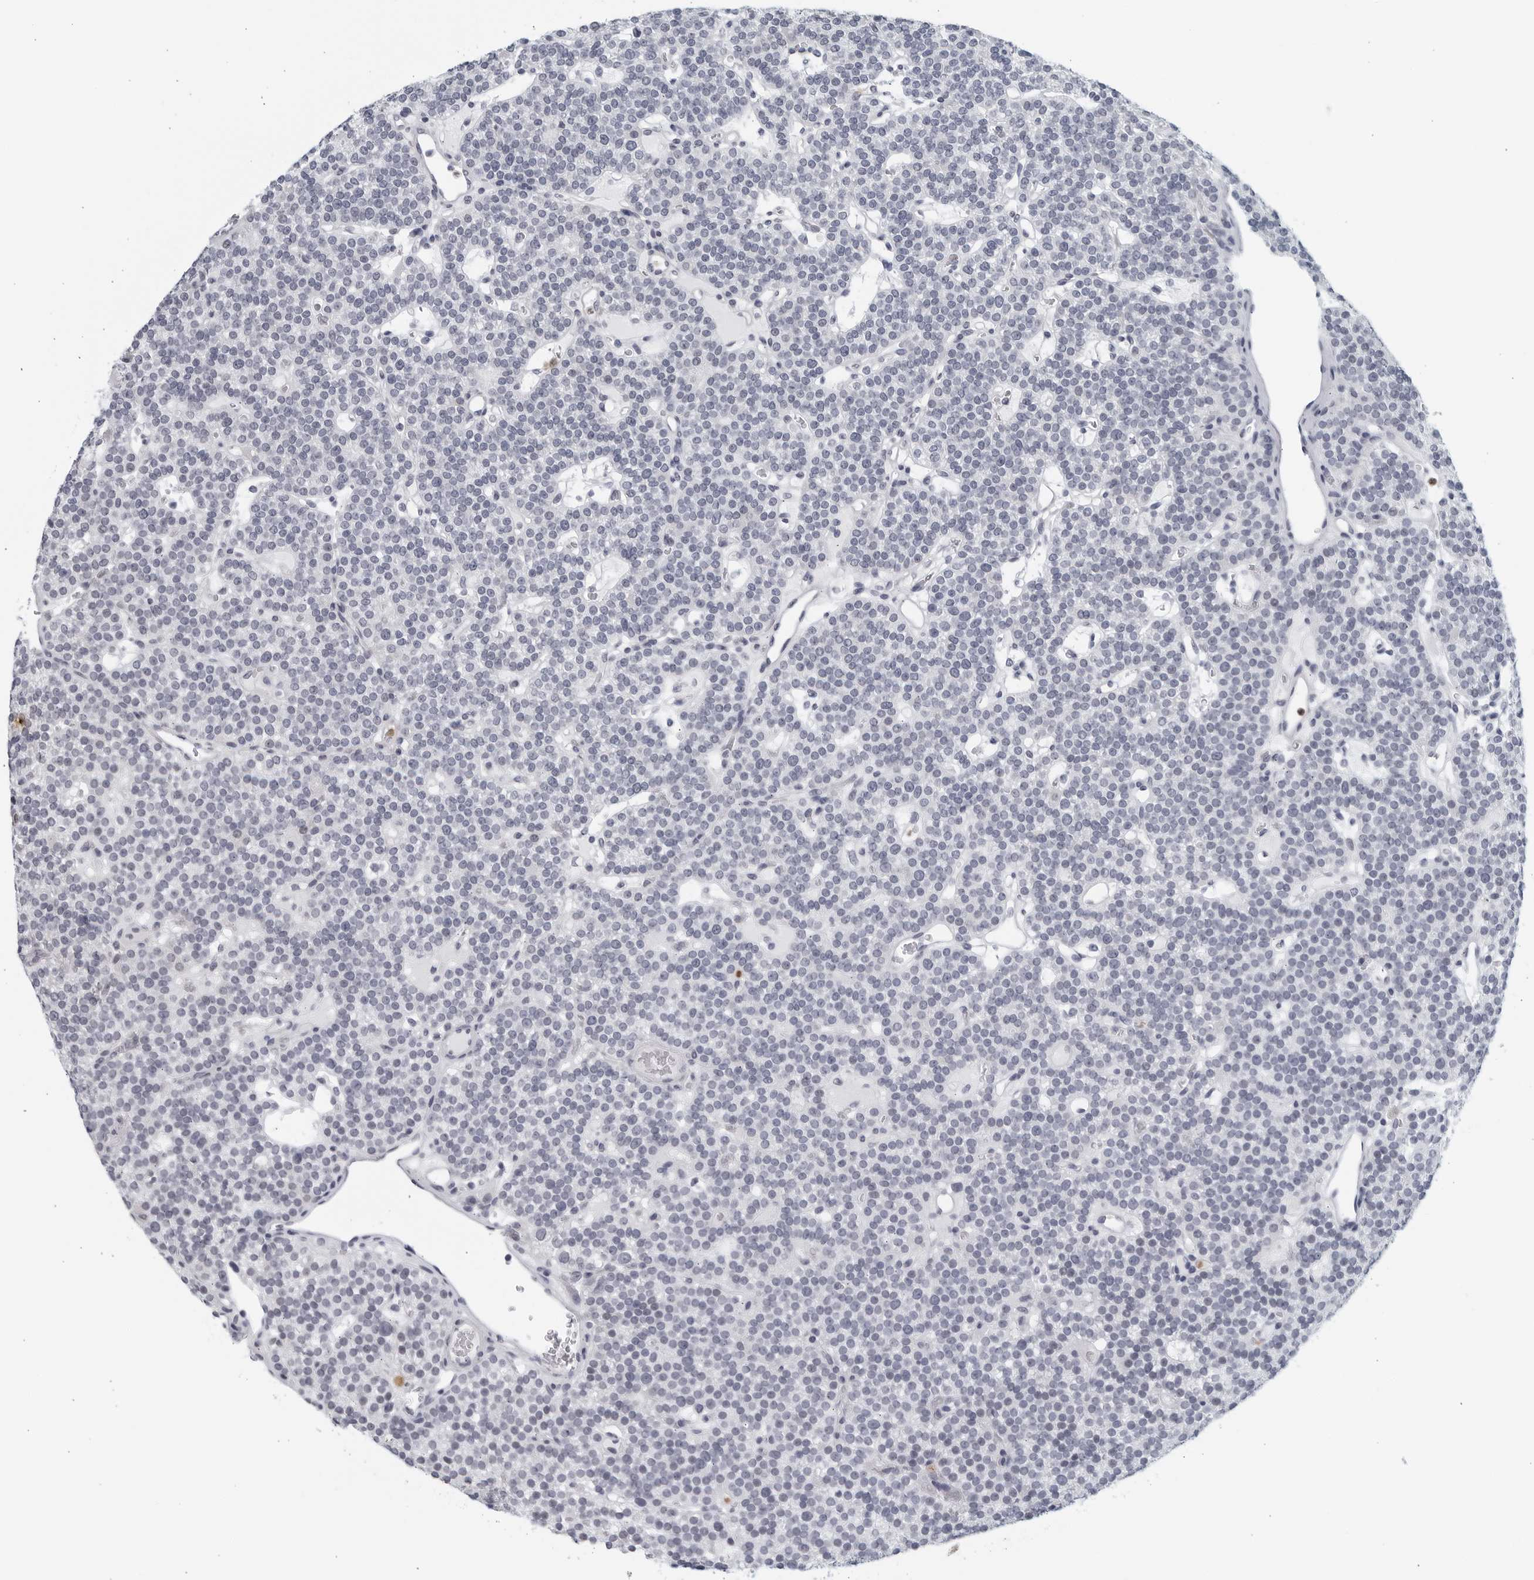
{"staining": {"intensity": "negative", "quantity": "none", "location": "none"}, "tissue": "parathyroid gland", "cell_type": "Glandular cells", "image_type": "normal", "snomed": [{"axis": "morphology", "description": "Normal tissue, NOS"}, {"axis": "topography", "description": "Parathyroid gland"}], "caption": "DAB immunohistochemical staining of unremarkable human parathyroid gland exhibits no significant positivity in glandular cells.", "gene": "KLK7", "patient": {"sex": "male", "age": 83}}